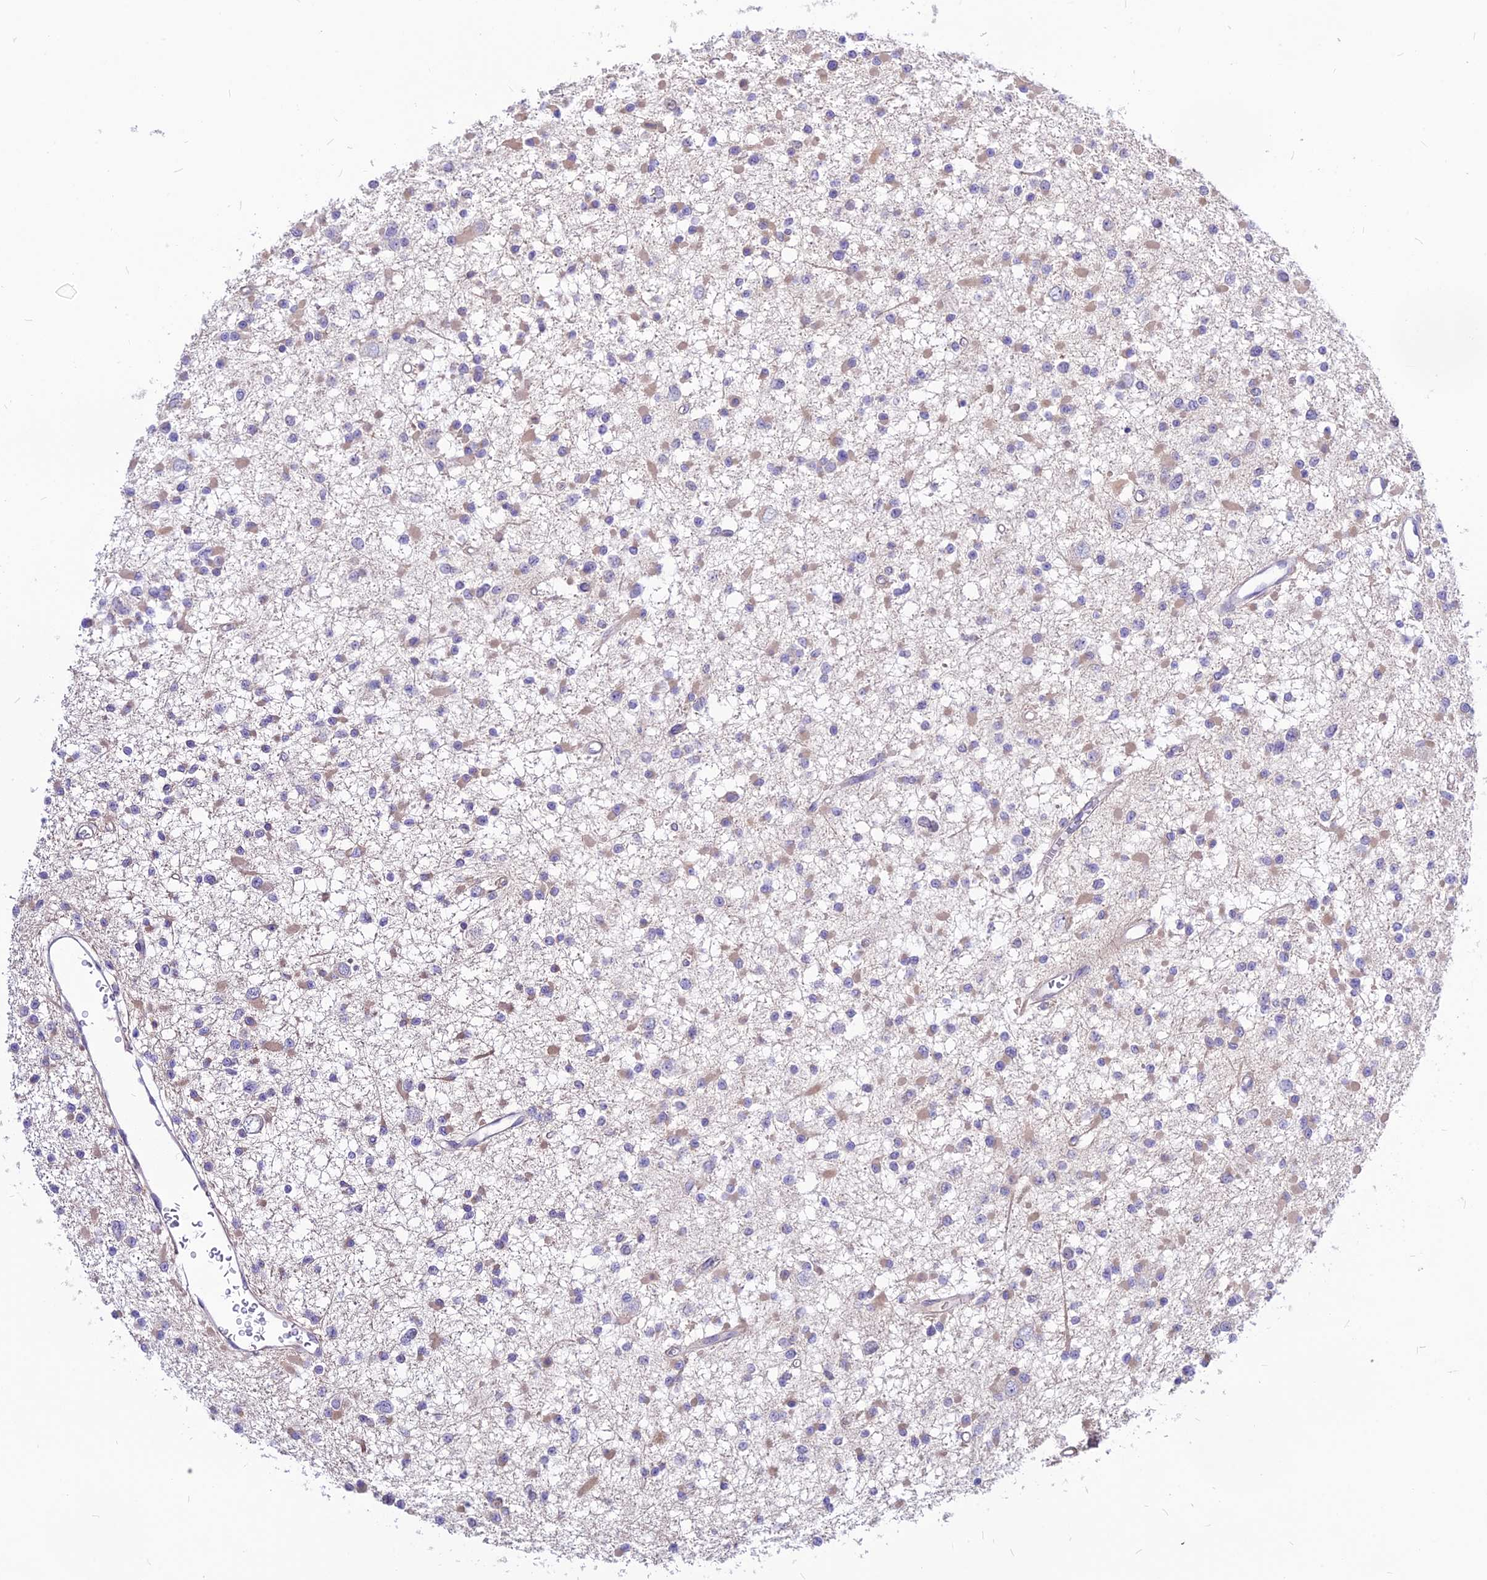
{"staining": {"intensity": "negative", "quantity": "none", "location": "none"}, "tissue": "glioma", "cell_type": "Tumor cells", "image_type": "cancer", "snomed": [{"axis": "morphology", "description": "Glioma, malignant, Low grade"}, {"axis": "topography", "description": "Brain"}], "caption": "This photomicrograph is of malignant glioma (low-grade) stained with IHC to label a protein in brown with the nuclei are counter-stained blue. There is no staining in tumor cells.", "gene": "CZIB", "patient": {"sex": "female", "age": 22}}